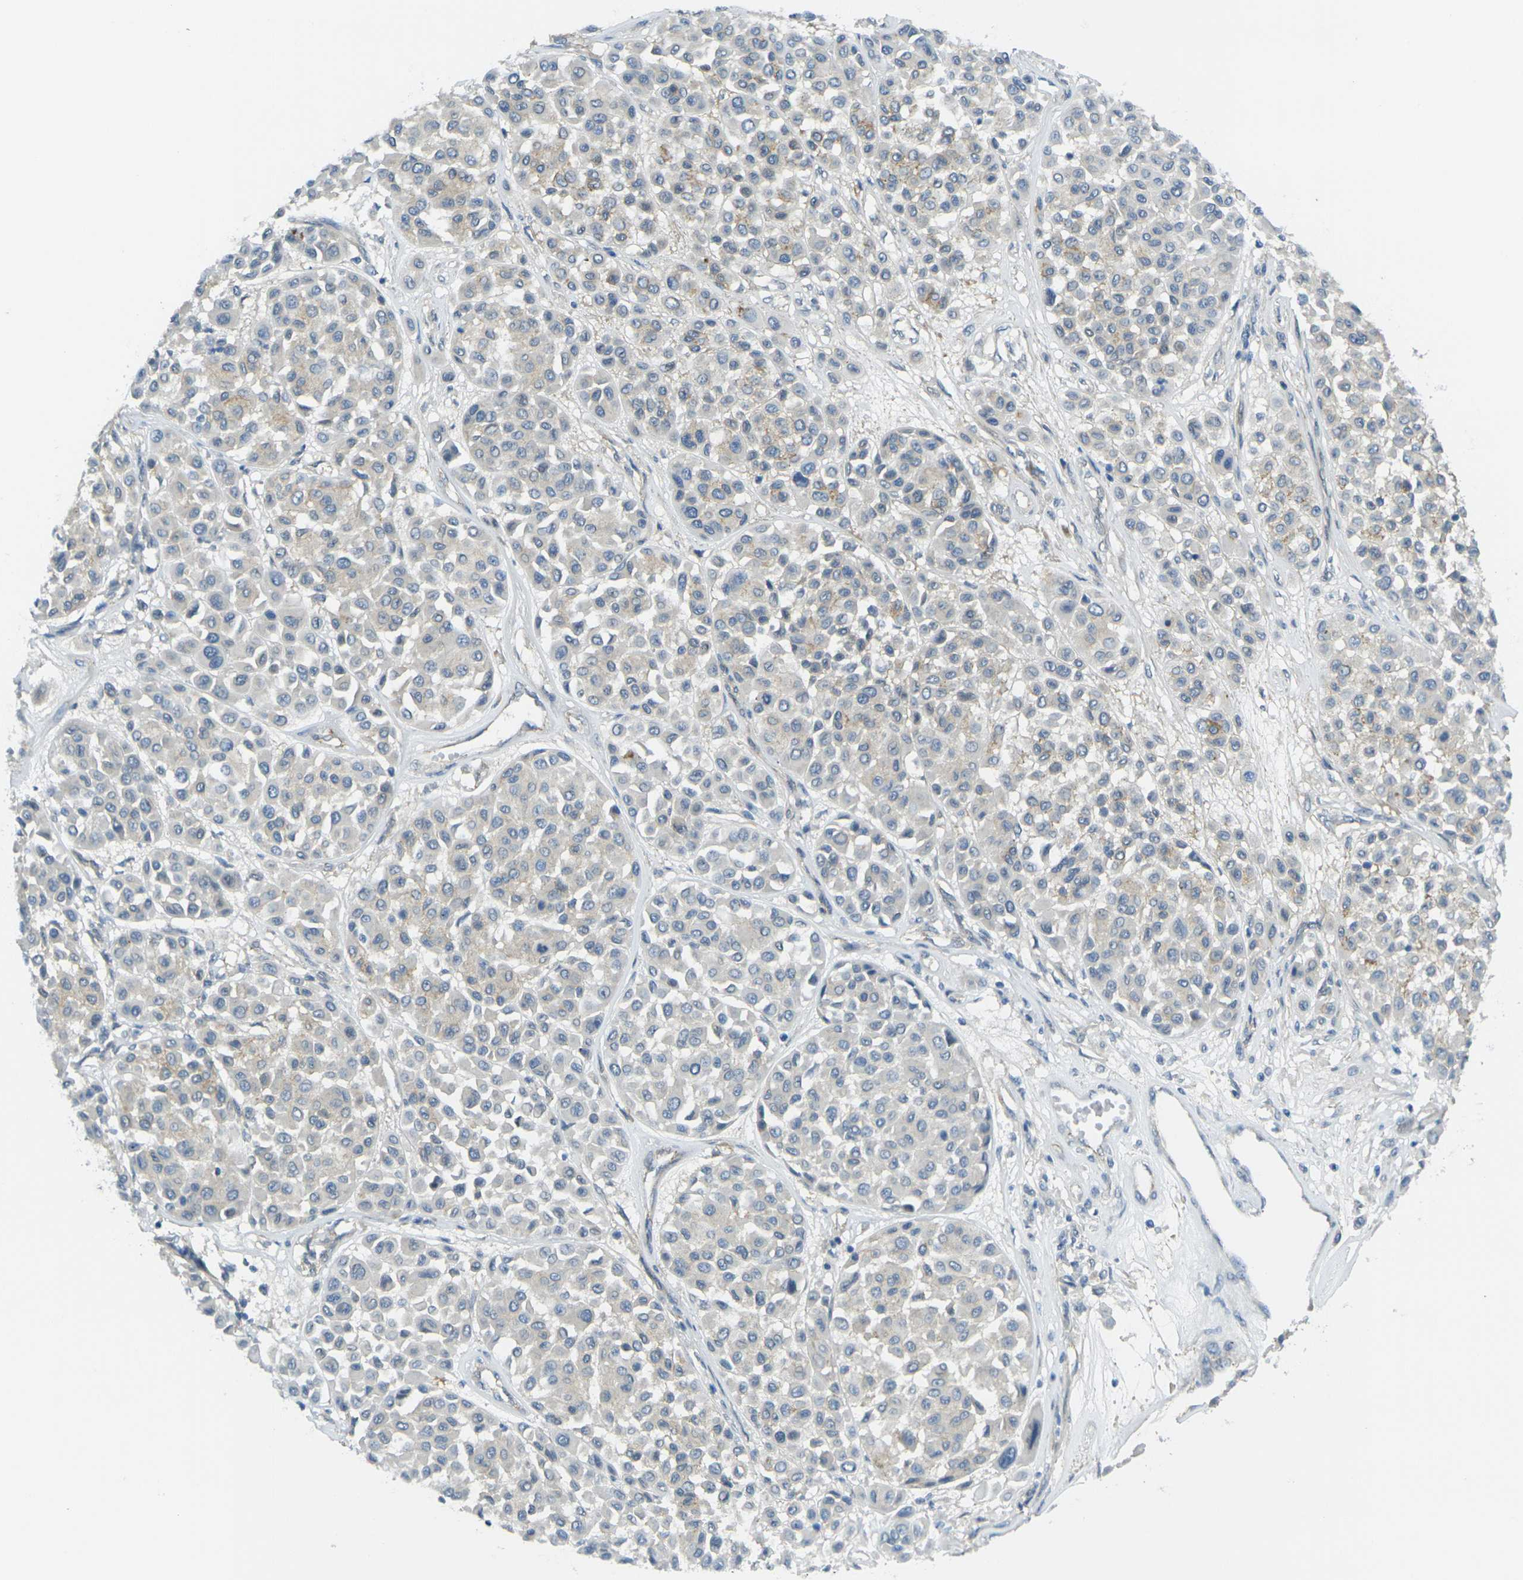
{"staining": {"intensity": "negative", "quantity": "none", "location": "none"}, "tissue": "melanoma", "cell_type": "Tumor cells", "image_type": "cancer", "snomed": [{"axis": "morphology", "description": "Malignant melanoma, Metastatic site"}, {"axis": "topography", "description": "Soft tissue"}], "caption": "High power microscopy histopathology image of an immunohistochemistry histopathology image of malignant melanoma (metastatic site), revealing no significant positivity in tumor cells.", "gene": "RHBDD1", "patient": {"sex": "male", "age": 41}}